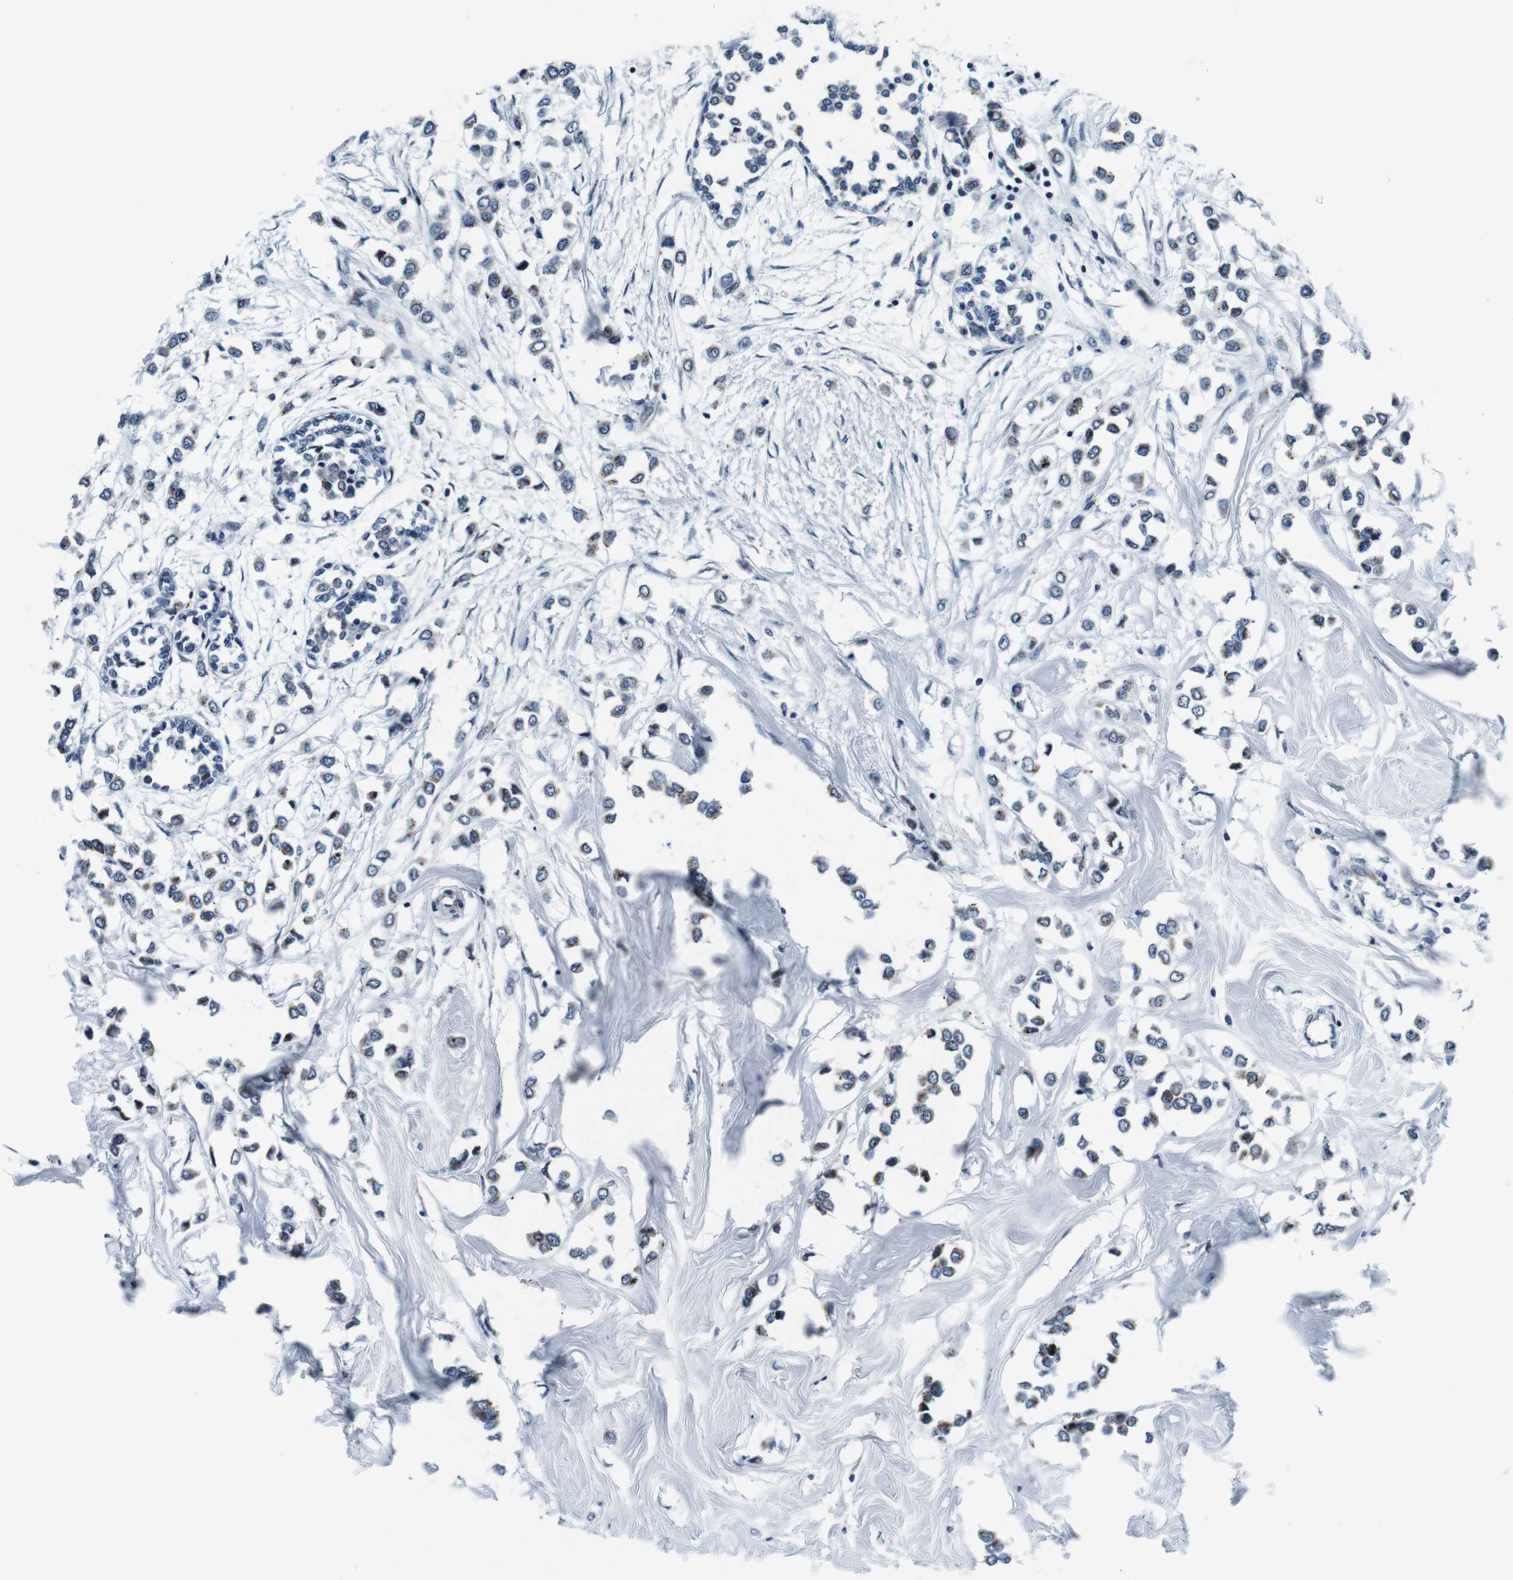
{"staining": {"intensity": "weak", "quantity": "<25%", "location": "cytoplasmic/membranous"}, "tissue": "breast cancer", "cell_type": "Tumor cells", "image_type": "cancer", "snomed": [{"axis": "morphology", "description": "Lobular carcinoma"}, {"axis": "topography", "description": "Breast"}], "caption": "Human breast cancer (lobular carcinoma) stained for a protein using immunohistochemistry demonstrates no positivity in tumor cells.", "gene": "FAR2", "patient": {"sex": "female", "age": 51}}